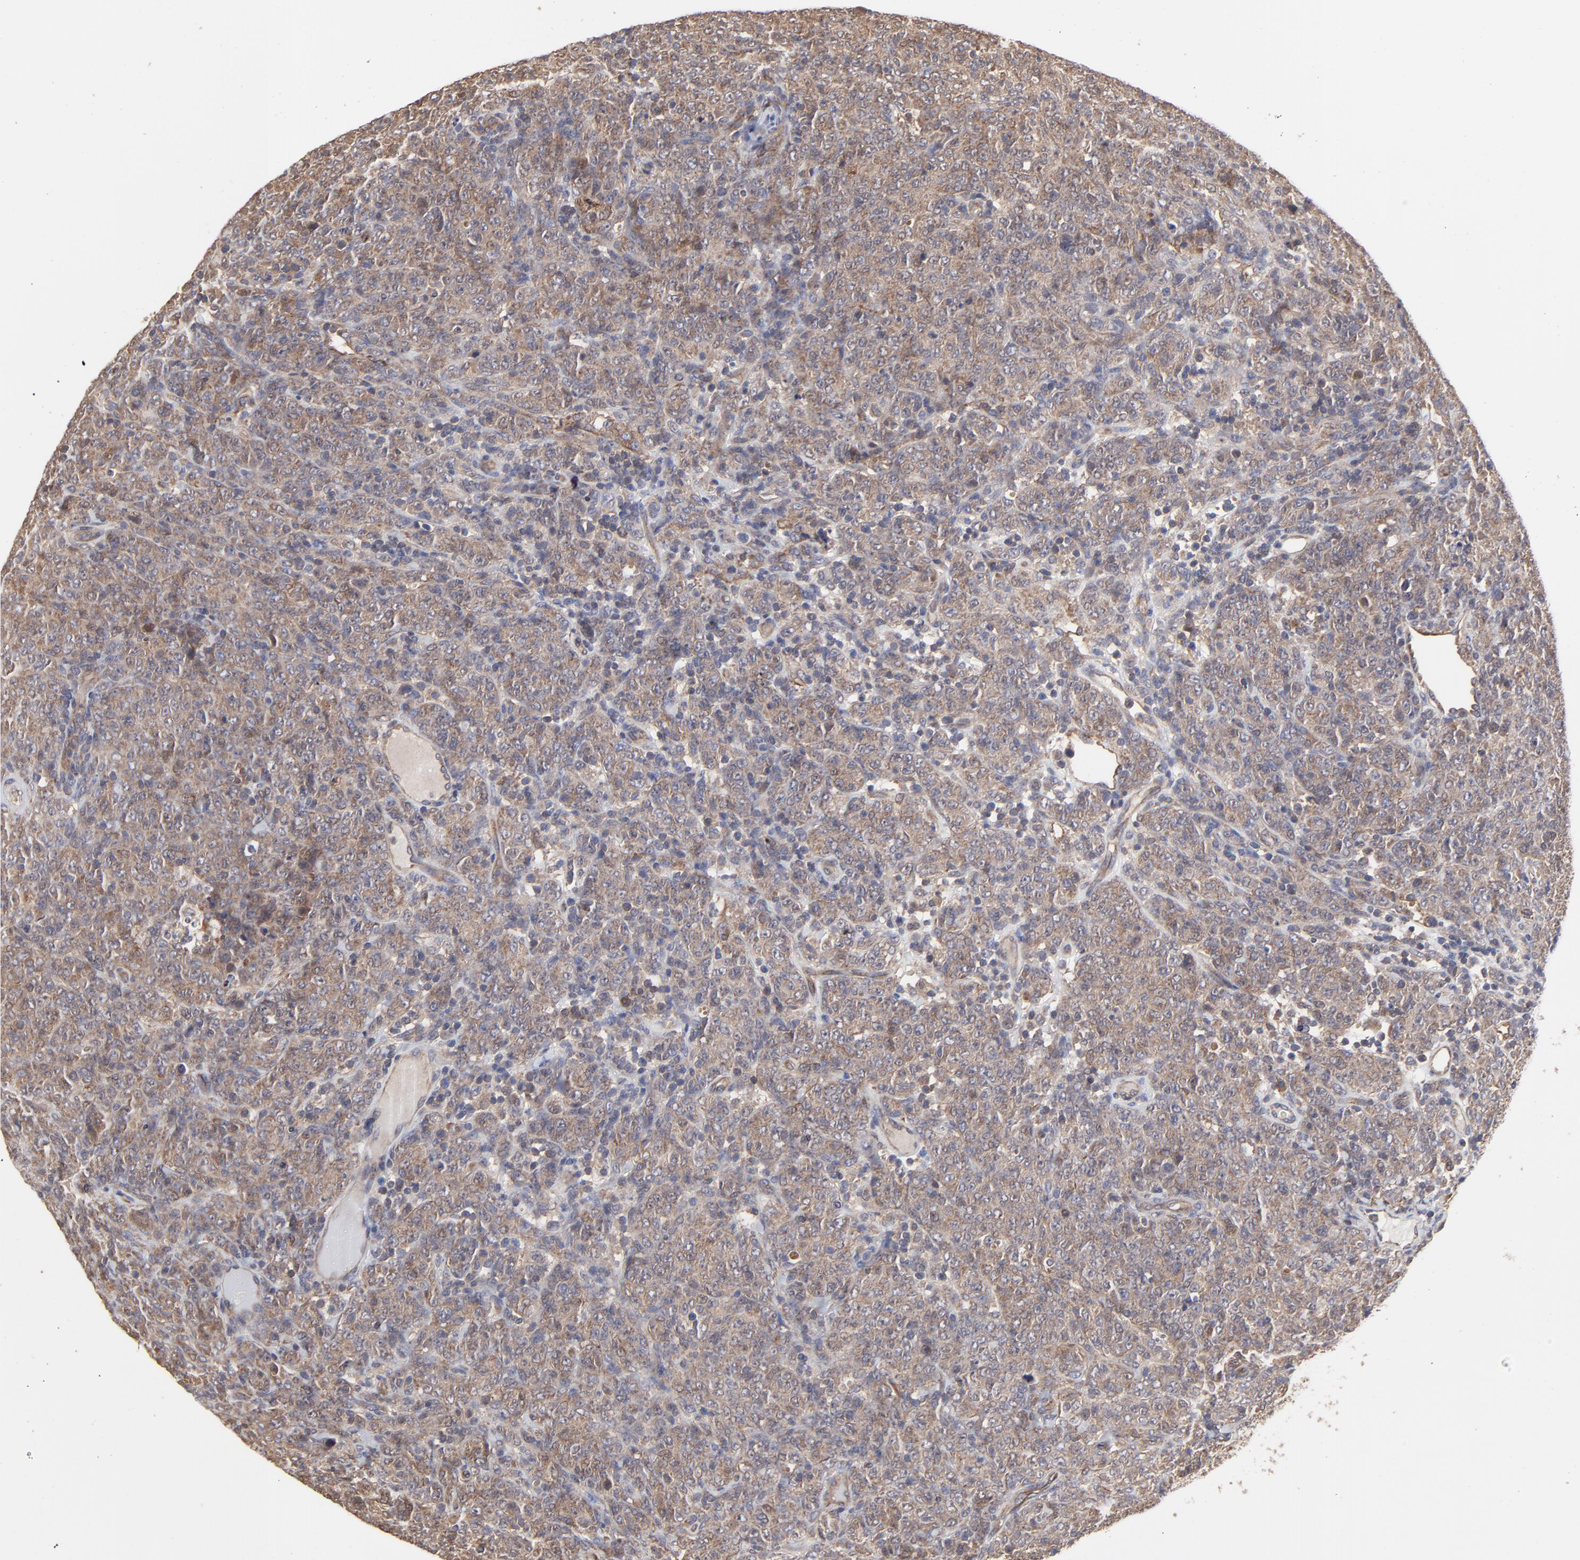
{"staining": {"intensity": "moderate", "quantity": "25%-75%", "location": "cytoplasmic/membranous"}, "tissue": "lymphoma", "cell_type": "Tumor cells", "image_type": "cancer", "snomed": [{"axis": "morphology", "description": "Malignant lymphoma, non-Hodgkin's type, High grade"}, {"axis": "topography", "description": "Tonsil"}], "caption": "Immunohistochemical staining of lymphoma demonstrates moderate cytoplasmic/membranous protein staining in about 25%-75% of tumor cells. Using DAB (3,3'-diaminobenzidine) (brown) and hematoxylin (blue) stains, captured at high magnification using brightfield microscopy.", "gene": "ARMT1", "patient": {"sex": "female", "age": 36}}